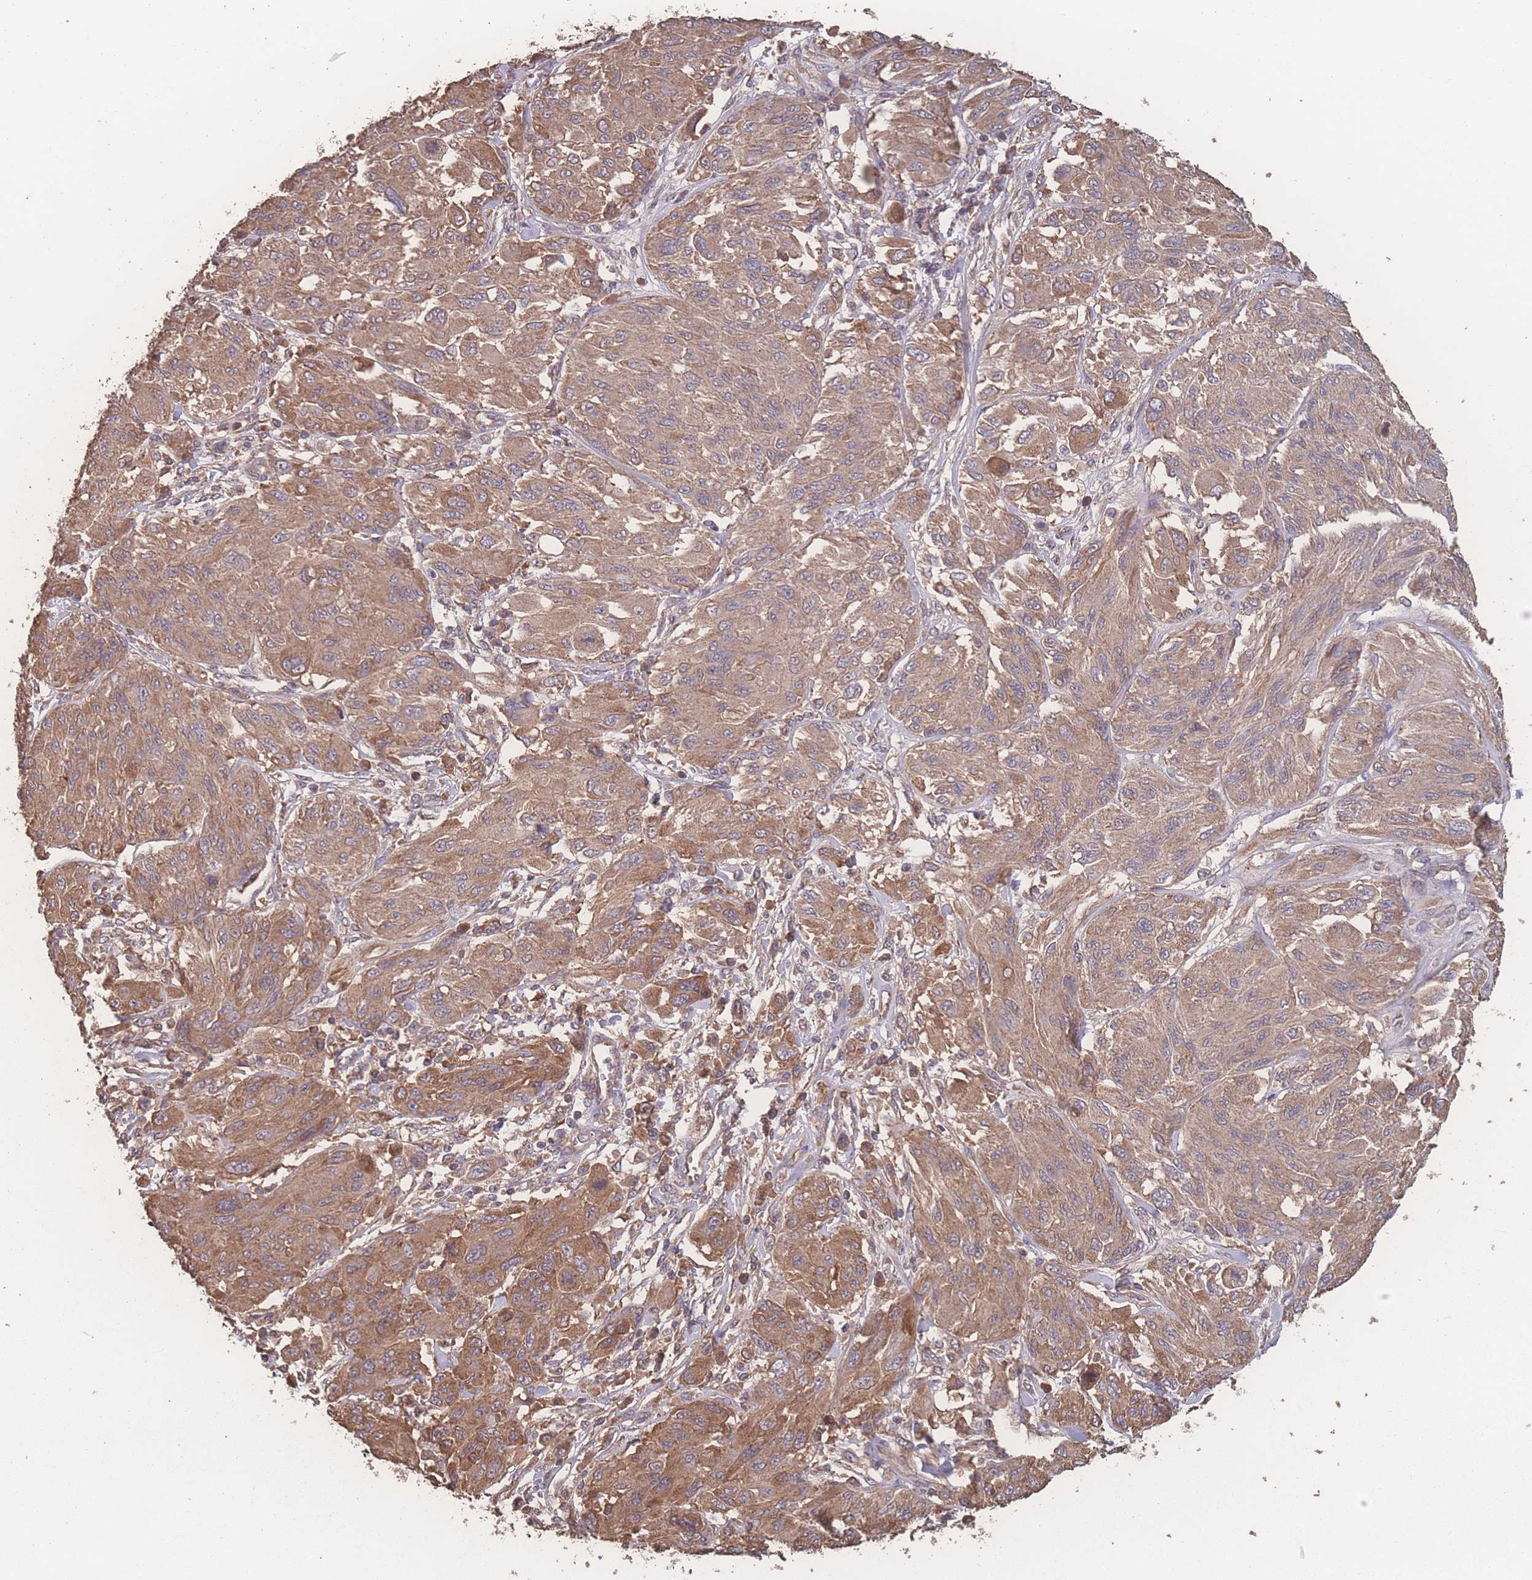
{"staining": {"intensity": "moderate", "quantity": ">75%", "location": "cytoplasmic/membranous"}, "tissue": "melanoma", "cell_type": "Tumor cells", "image_type": "cancer", "snomed": [{"axis": "morphology", "description": "Malignant melanoma, NOS"}, {"axis": "topography", "description": "Skin"}], "caption": "Brown immunohistochemical staining in malignant melanoma reveals moderate cytoplasmic/membranous staining in about >75% of tumor cells.", "gene": "ATXN10", "patient": {"sex": "female", "age": 91}}